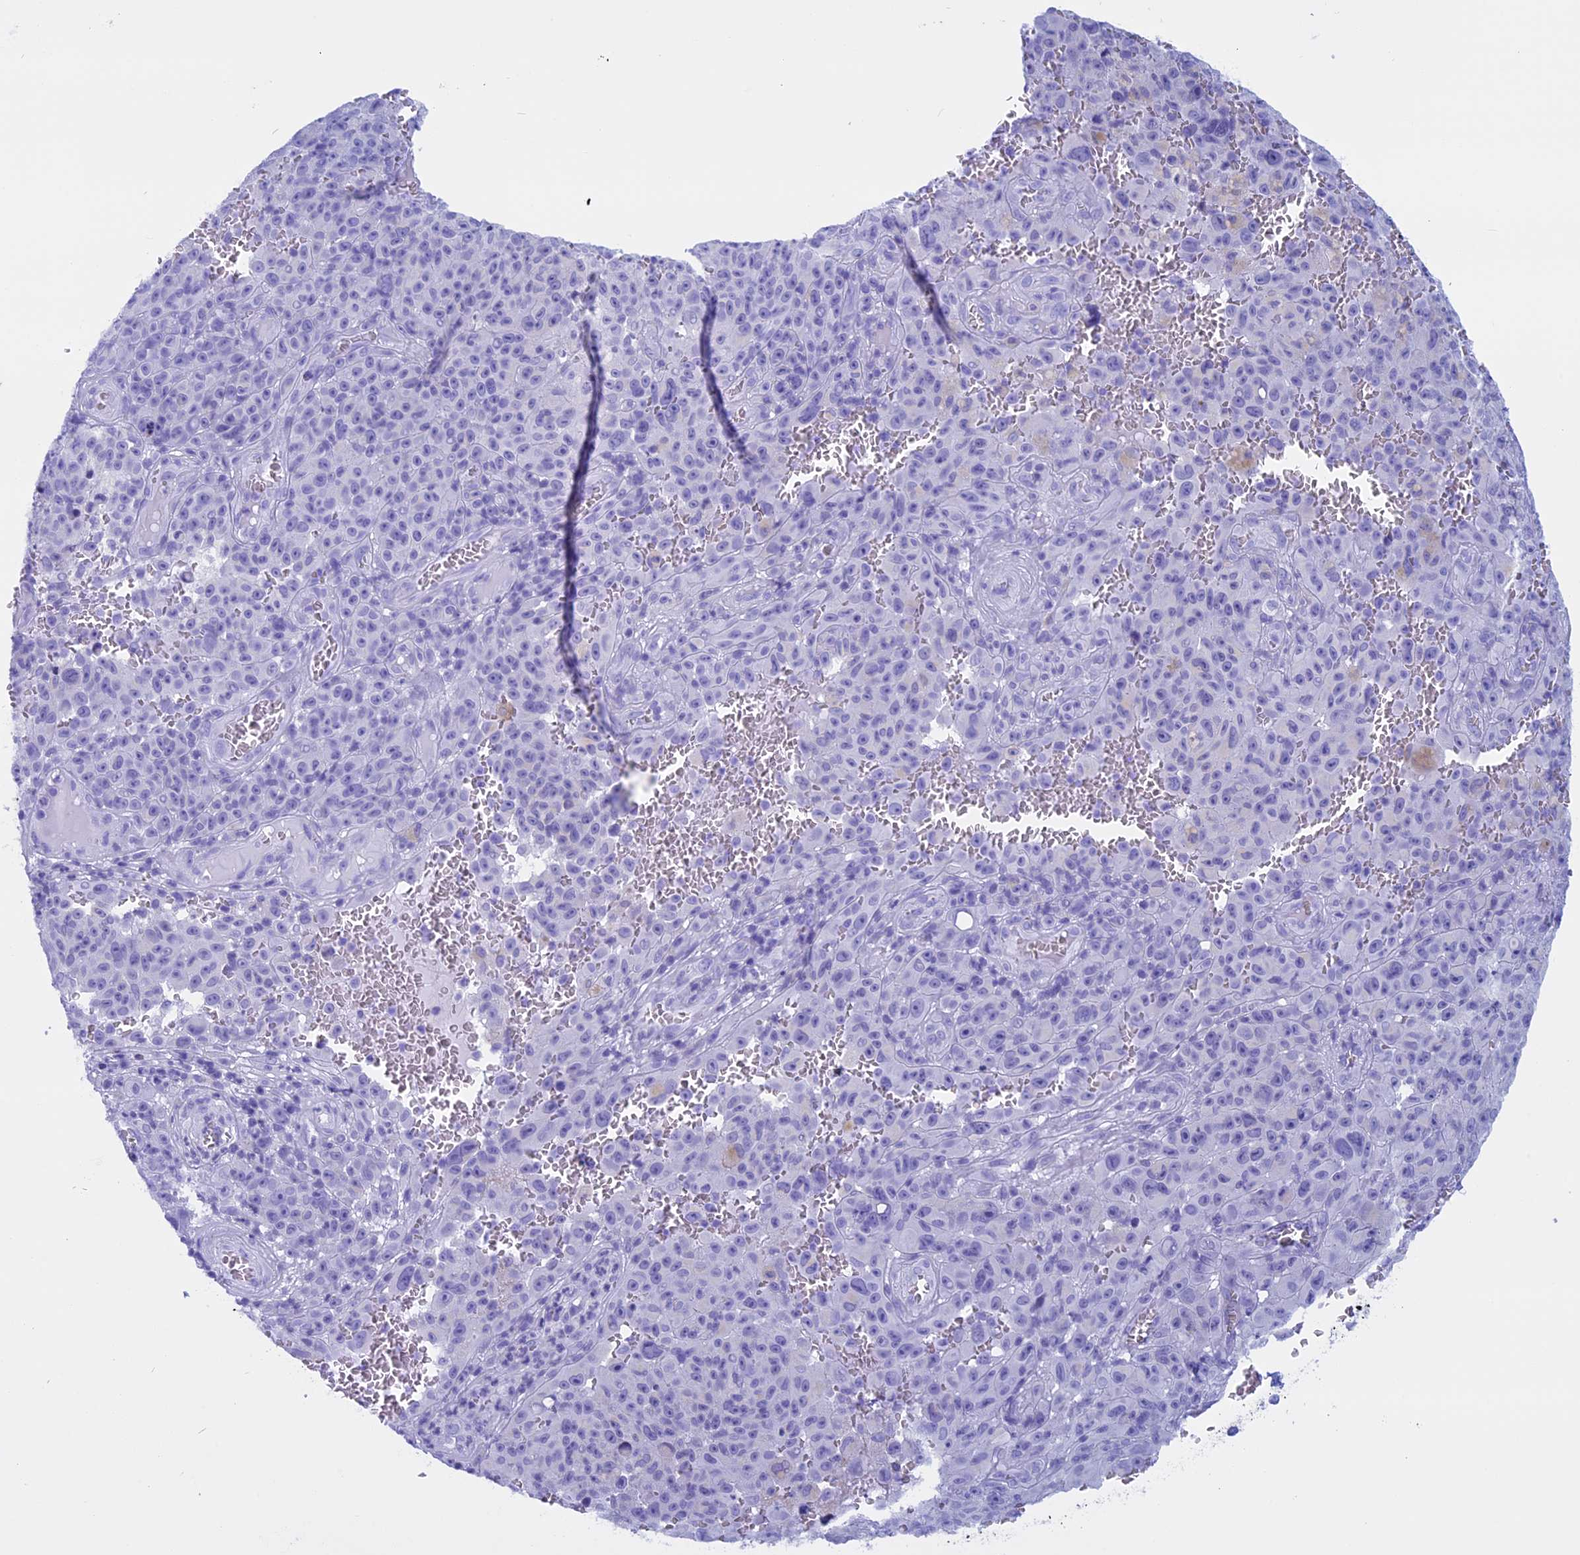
{"staining": {"intensity": "negative", "quantity": "none", "location": "none"}, "tissue": "melanoma", "cell_type": "Tumor cells", "image_type": "cancer", "snomed": [{"axis": "morphology", "description": "Malignant melanoma, NOS"}, {"axis": "topography", "description": "Skin"}], "caption": "Tumor cells show no significant protein expression in malignant melanoma. Brightfield microscopy of IHC stained with DAB (brown) and hematoxylin (blue), captured at high magnification.", "gene": "FAM169A", "patient": {"sex": "female", "age": 82}}